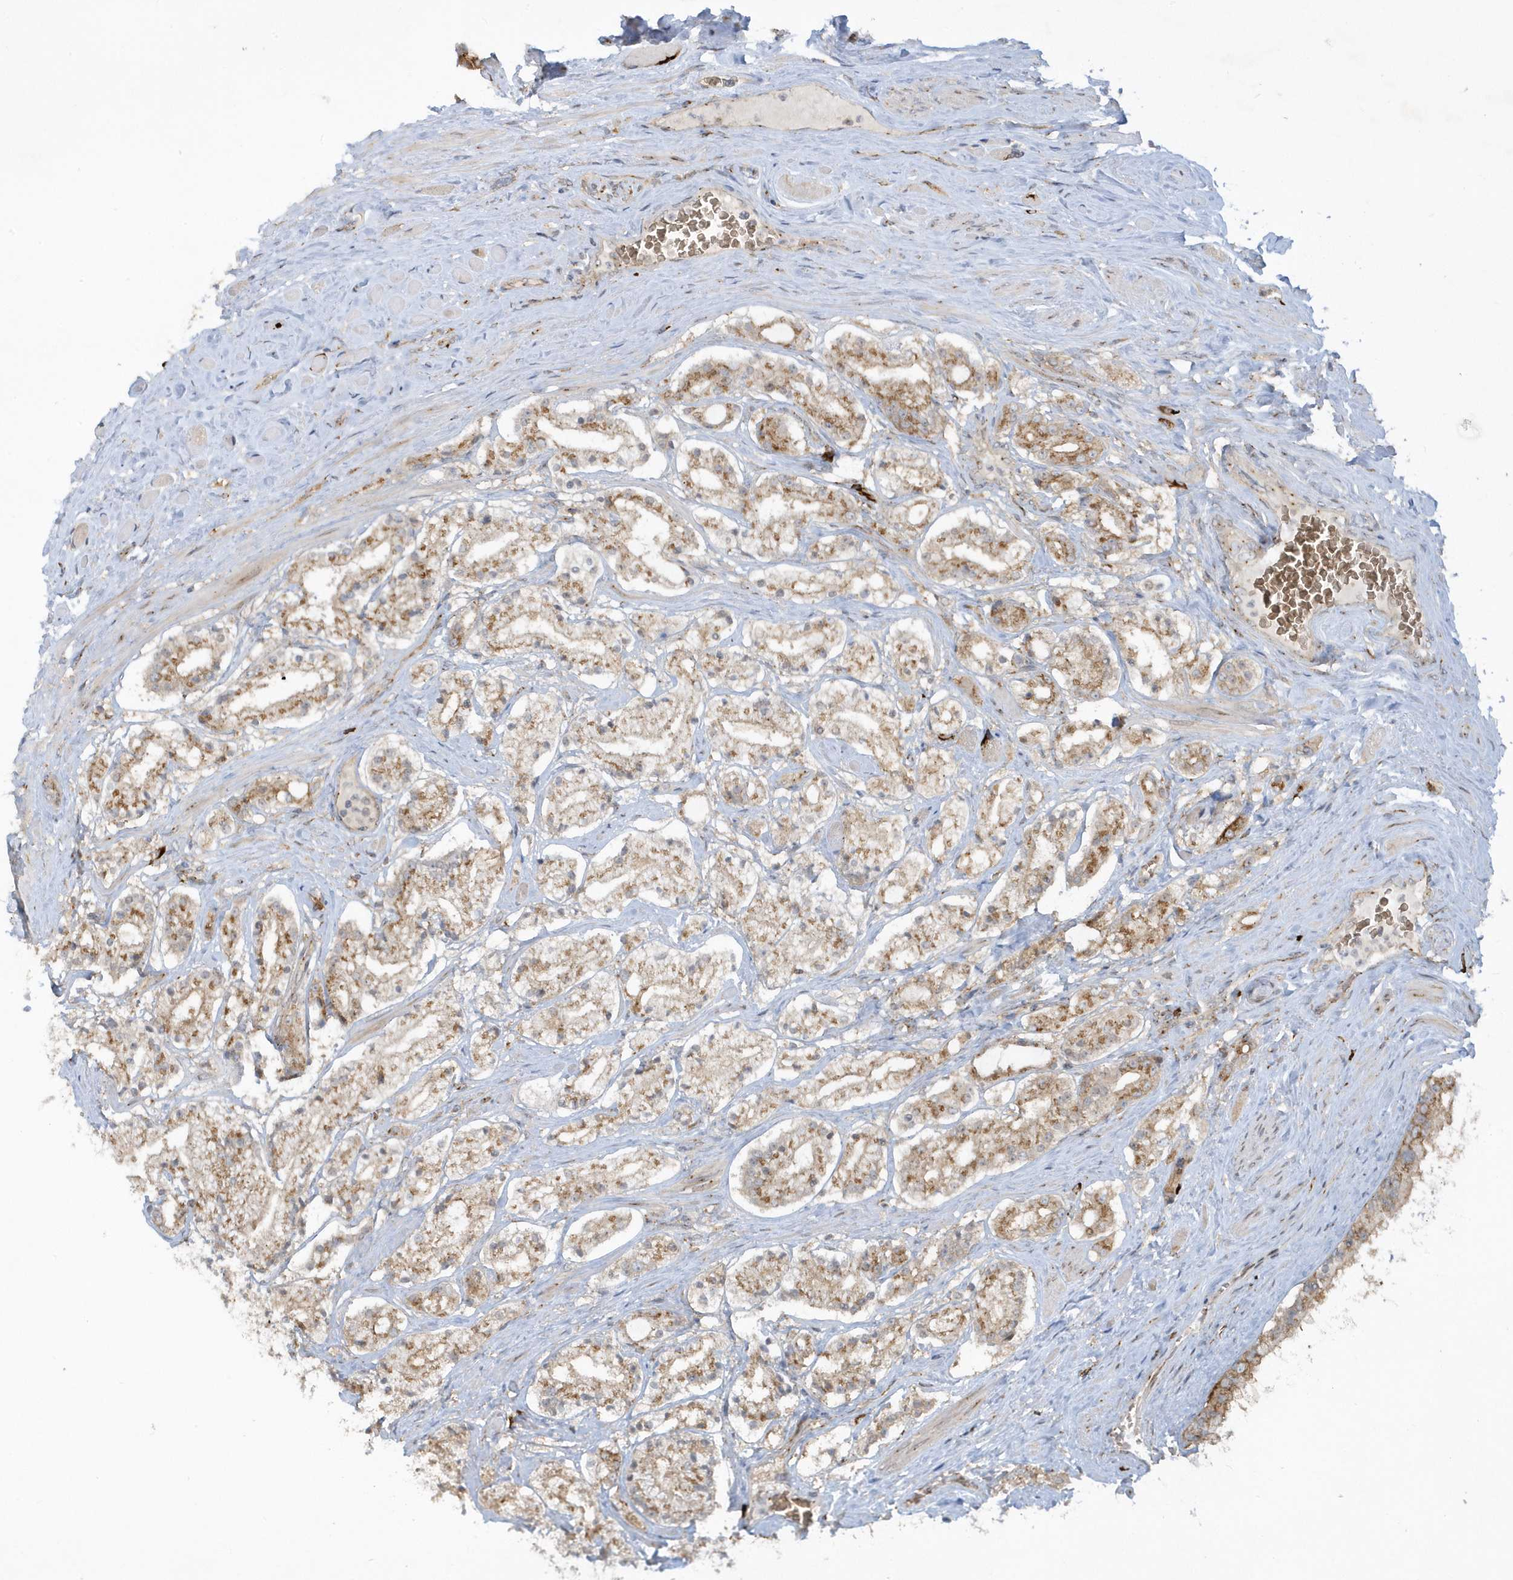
{"staining": {"intensity": "moderate", "quantity": ">75%", "location": "cytoplasmic/membranous"}, "tissue": "prostate cancer", "cell_type": "Tumor cells", "image_type": "cancer", "snomed": [{"axis": "morphology", "description": "Adenocarcinoma, High grade"}, {"axis": "topography", "description": "Prostate"}], "caption": "Immunohistochemistry (IHC) histopathology image of neoplastic tissue: adenocarcinoma (high-grade) (prostate) stained using immunohistochemistry (IHC) displays medium levels of moderate protein expression localized specifically in the cytoplasmic/membranous of tumor cells, appearing as a cytoplasmic/membranous brown color.", "gene": "RPP40", "patient": {"sex": "male", "age": 64}}